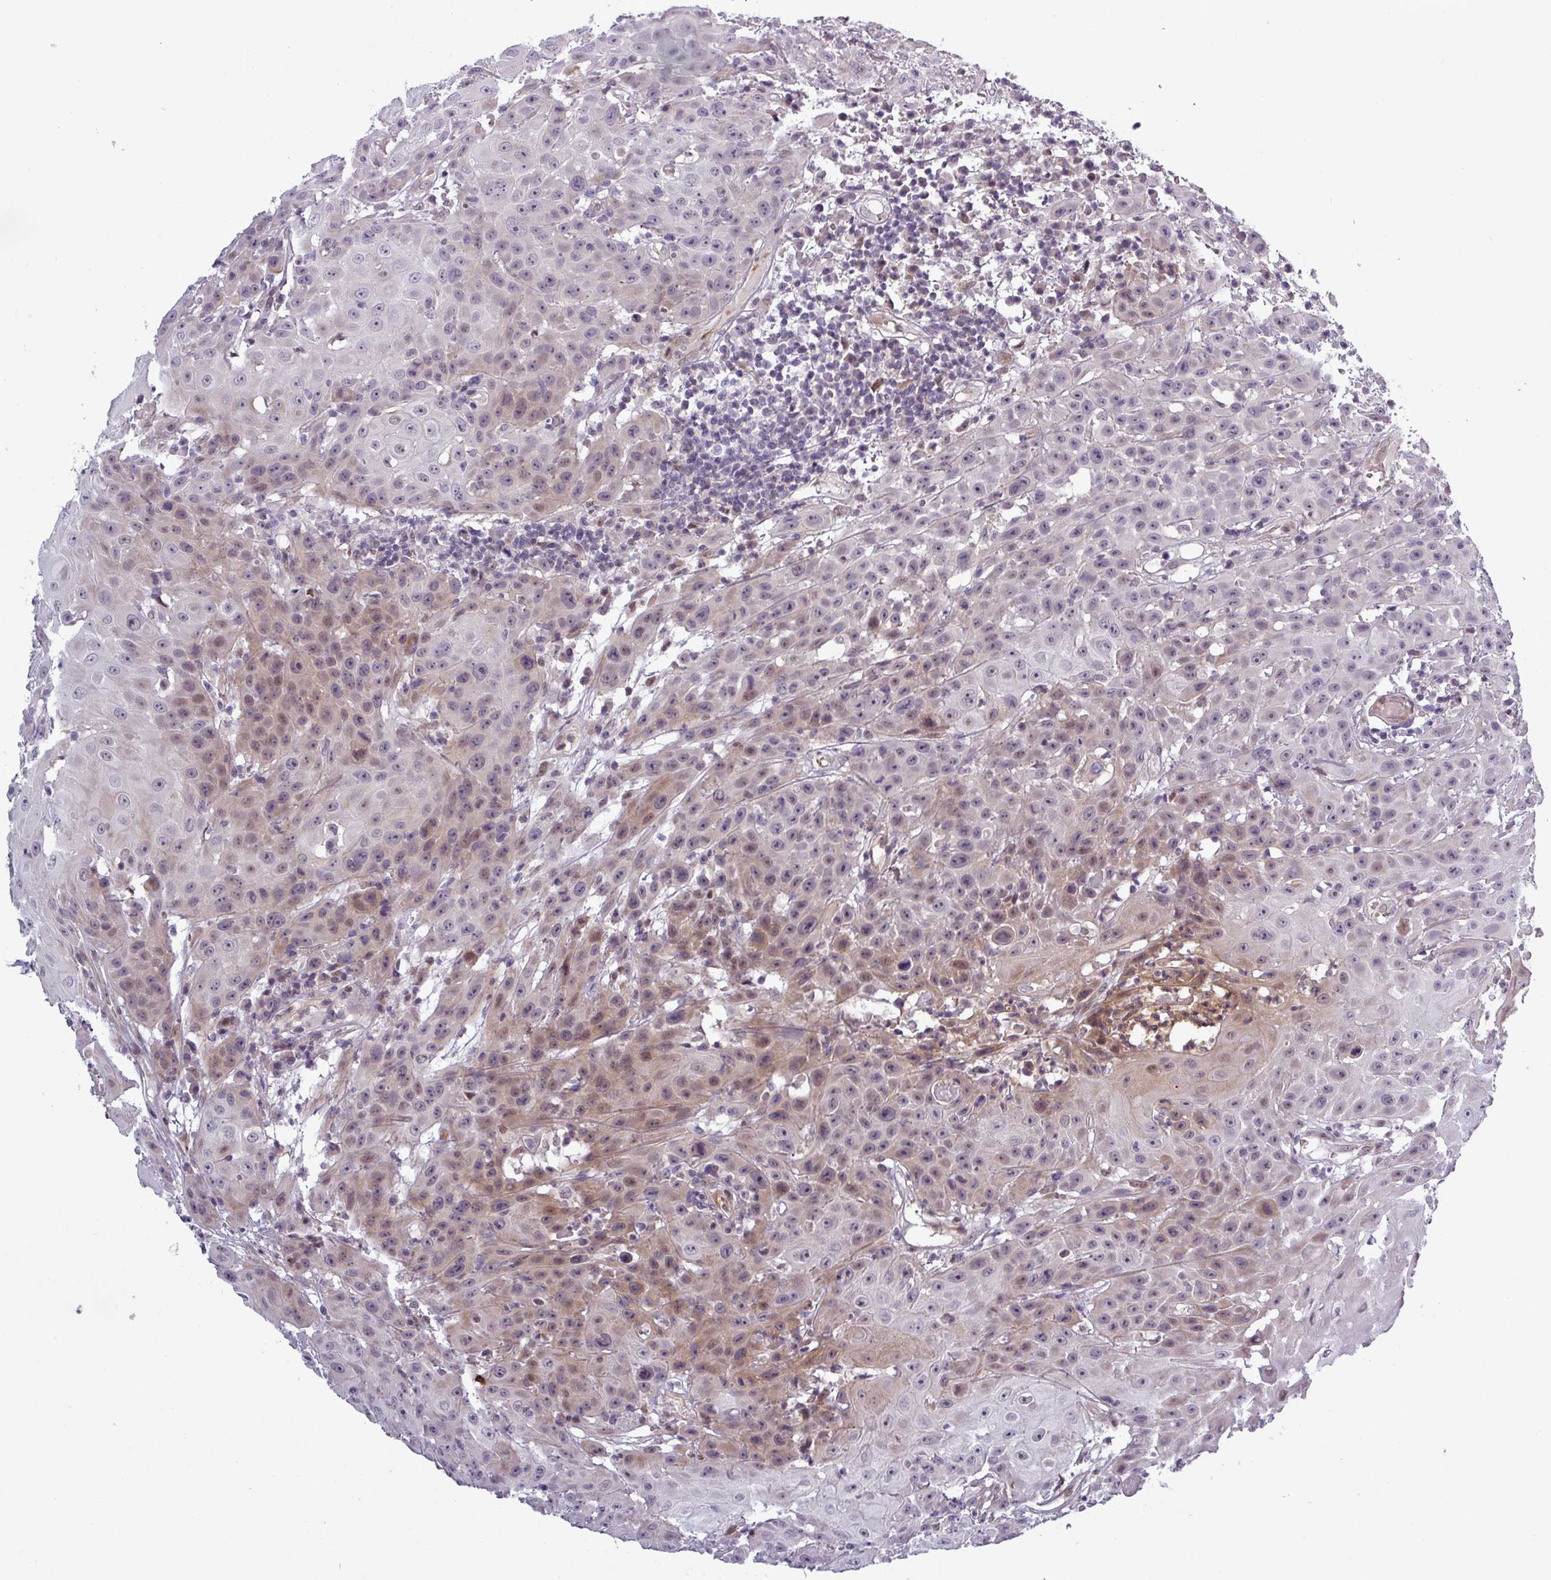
{"staining": {"intensity": "moderate", "quantity": "<25%", "location": "cytoplasmic/membranous,nuclear"}, "tissue": "head and neck cancer", "cell_type": "Tumor cells", "image_type": "cancer", "snomed": [{"axis": "morphology", "description": "Squamous cell carcinoma, NOS"}, {"axis": "topography", "description": "Skin"}, {"axis": "topography", "description": "Head-Neck"}], "caption": "Protein analysis of head and neck cancer tissue exhibits moderate cytoplasmic/membranous and nuclear expression in about <25% of tumor cells.", "gene": "PRAMEF12", "patient": {"sex": "male", "age": 80}}